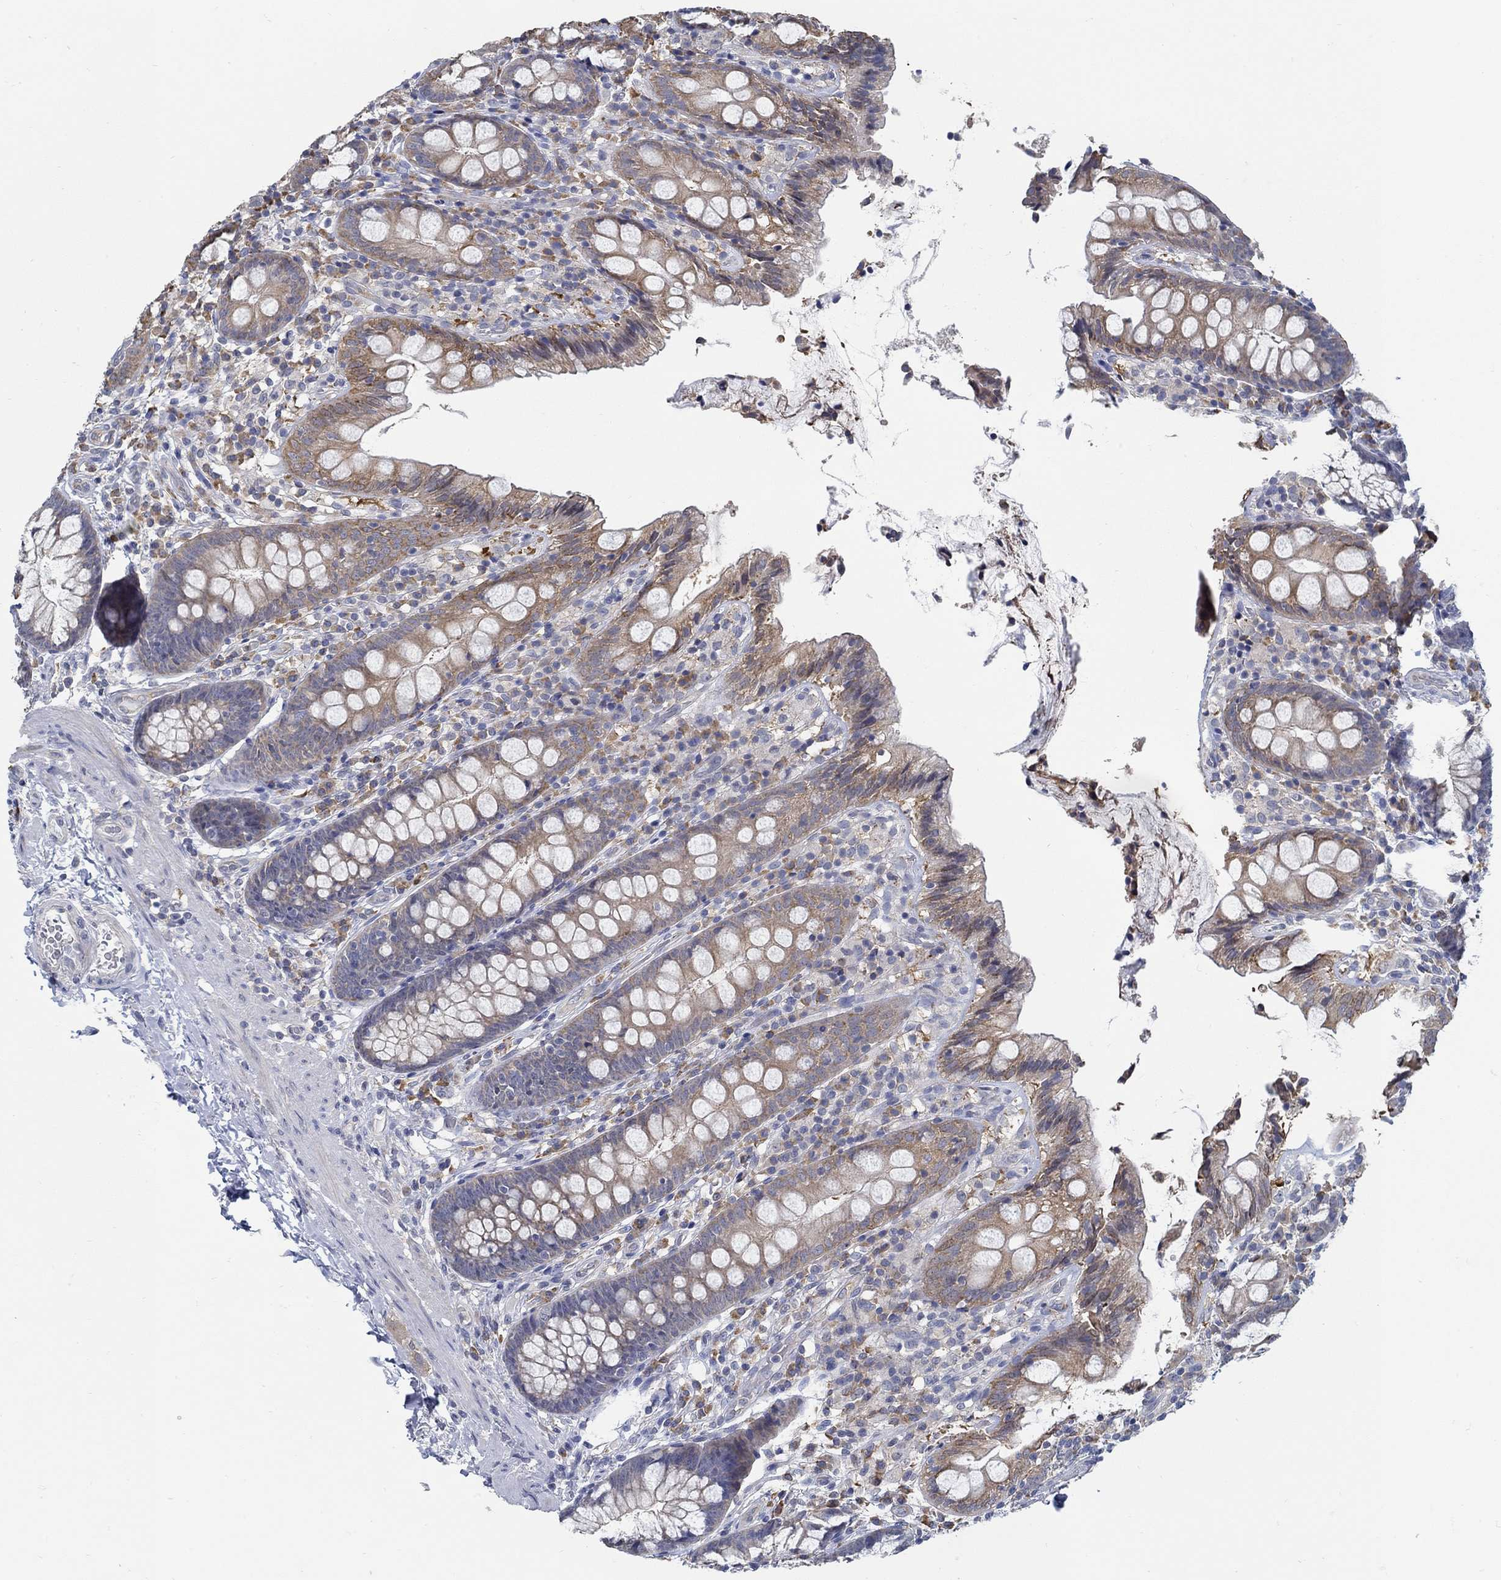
{"staining": {"intensity": "negative", "quantity": "none", "location": "none"}, "tissue": "colon", "cell_type": "Endothelial cells", "image_type": "normal", "snomed": [{"axis": "morphology", "description": "Normal tissue, NOS"}, {"axis": "topography", "description": "Colon"}], "caption": "This is an immunohistochemistry (IHC) micrograph of benign colon. There is no staining in endothelial cells.", "gene": "PCDH11X", "patient": {"sex": "female", "age": 86}}